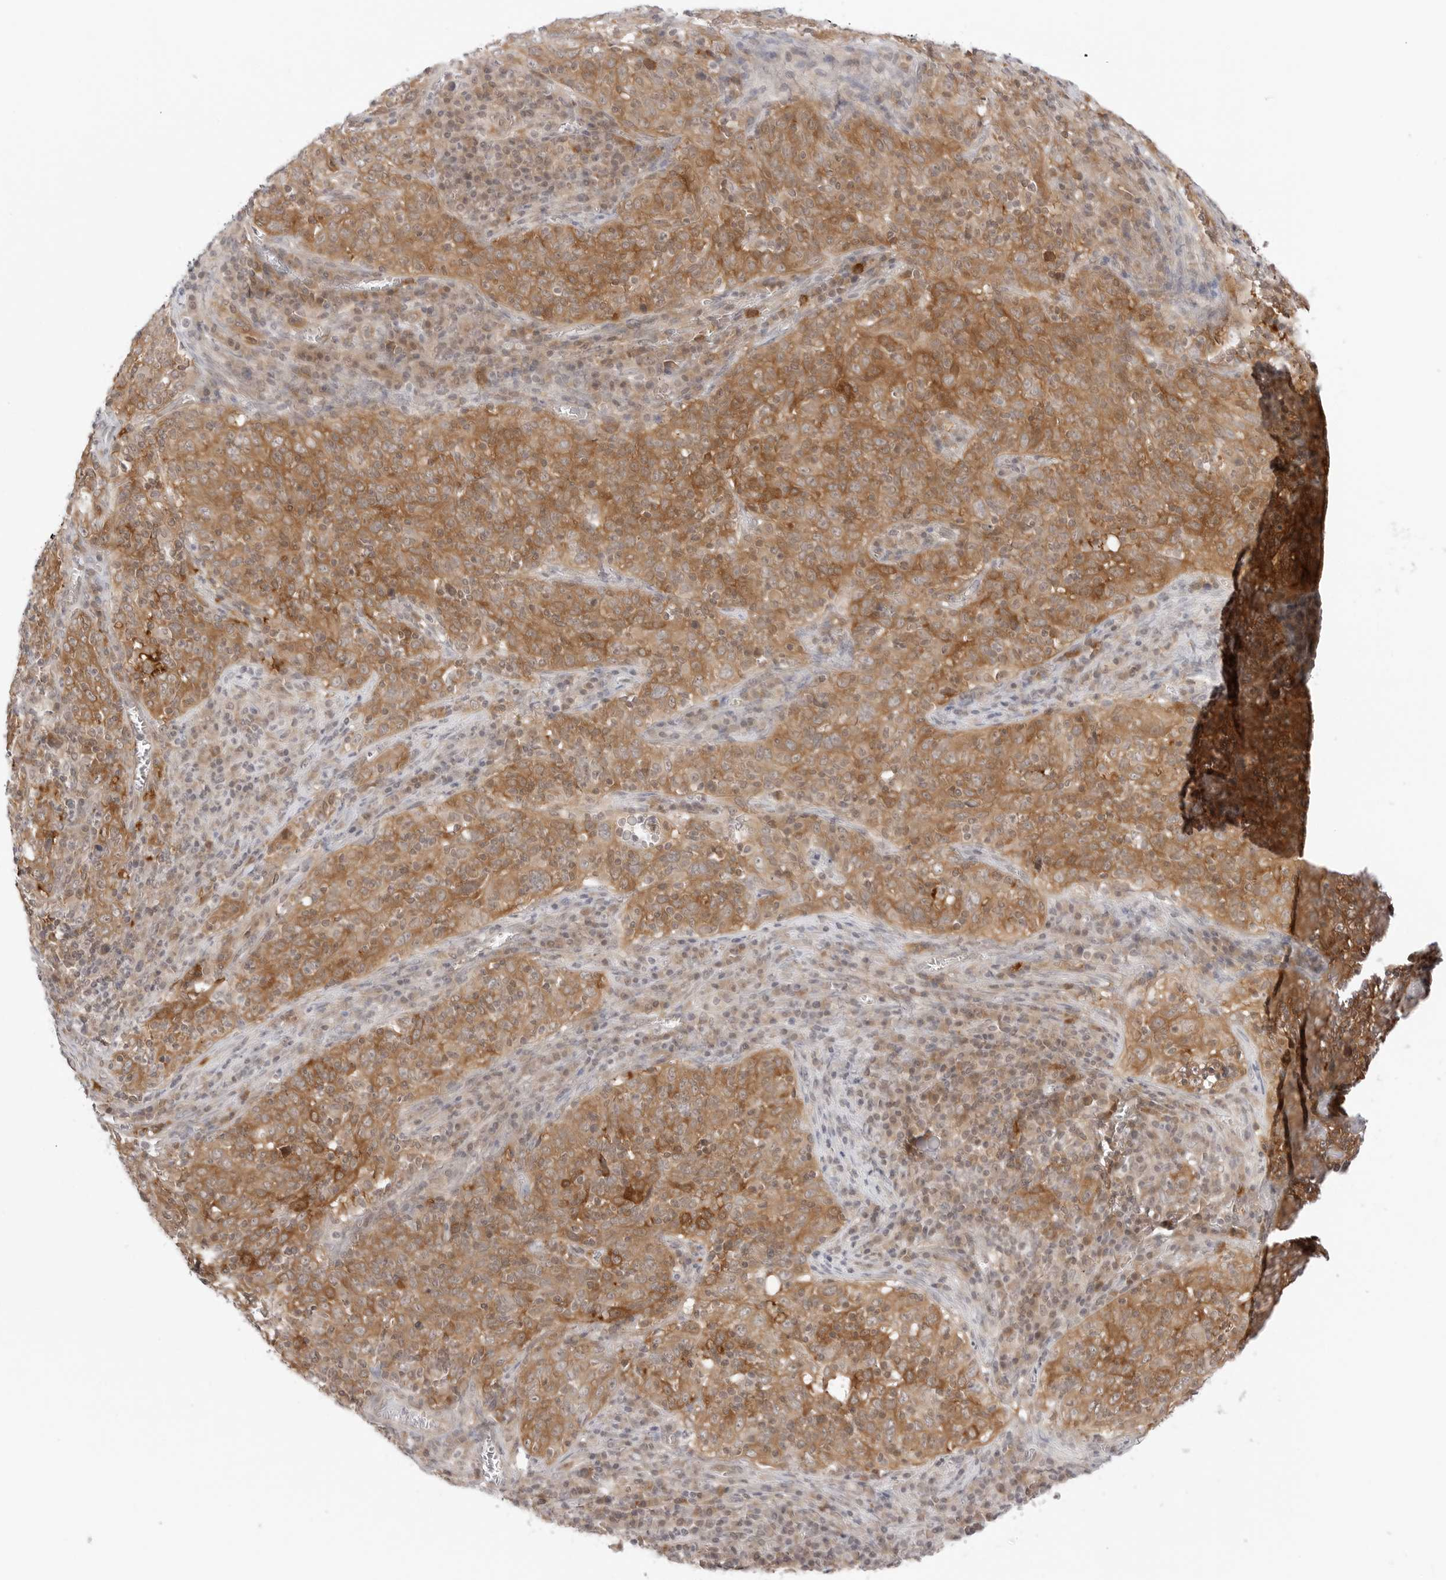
{"staining": {"intensity": "moderate", "quantity": ">75%", "location": "cytoplasmic/membranous"}, "tissue": "cervical cancer", "cell_type": "Tumor cells", "image_type": "cancer", "snomed": [{"axis": "morphology", "description": "Squamous cell carcinoma, NOS"}, {"axis": "topography", "description": "Cervix"}], "caption": "Tumor cells reveal medium levels of moderate cytoplasmic/membranous positivity in approximately >75% of cells in squamous cell carcinoma (cervical). The protein of interest is stained brown, and the nuclei are stained in blue (DAB (3,3'-diaminobenzidine) IHC with brightfield microscopy, high magnification).", "gene": "NUDC", "patient": {"sex": "female", "age": 46}}